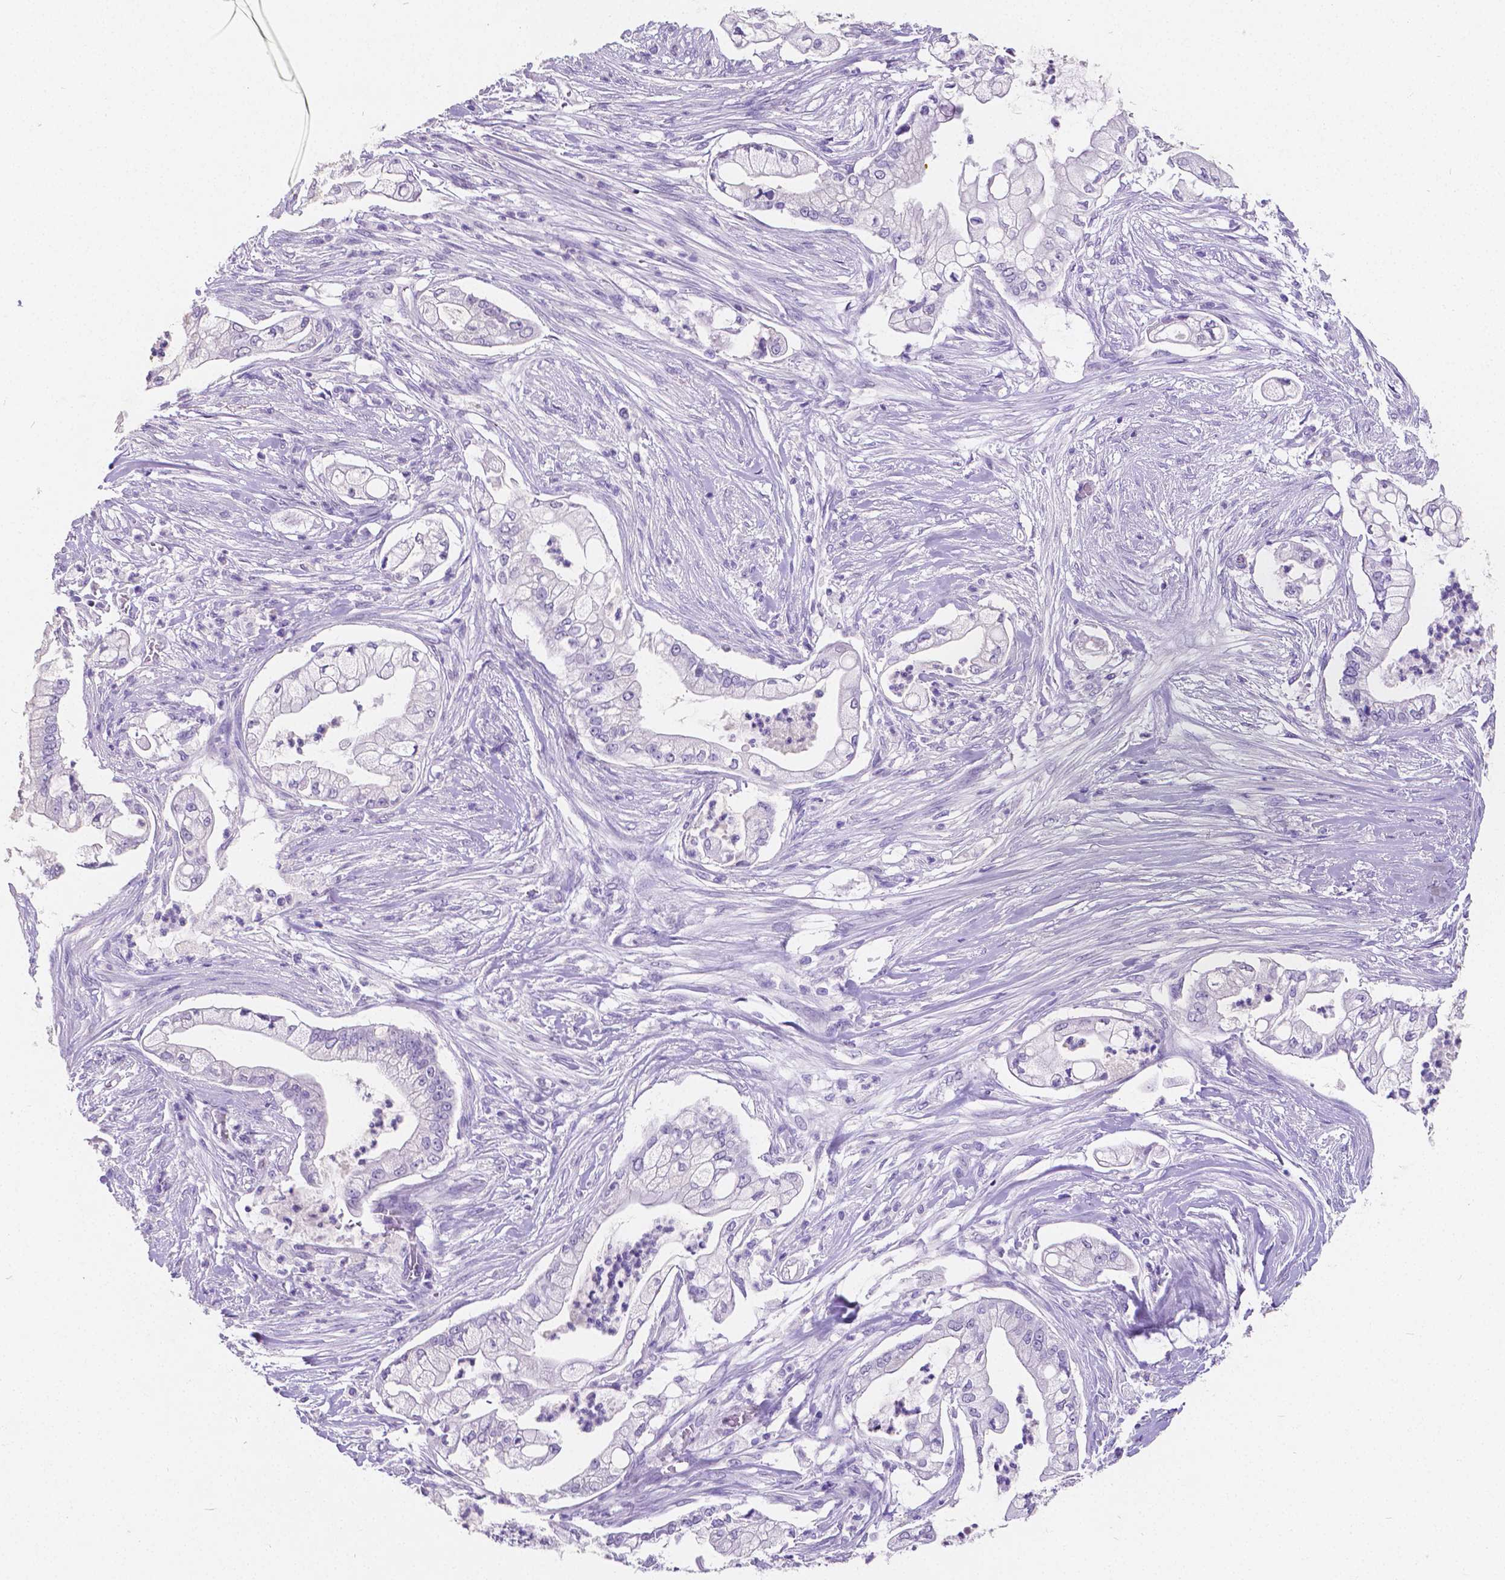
{"staining": {"intensity": "negative", "quantity": "none", "location": "none"}, "tissue": "pancreatic cancer", "cell_type": "Tumor cells", "image_type": "cancer", "snomed": [{"axis": "morphology", "description": "Adenocarcinoma, NOS"}, {"axis": "topography", "description": "Pancreas"}], "caption": "Immunohistochemistry (IHC) of adenocarcinoma (pancreatic) reveals no expression in tumor cells.", "gene": "SATB2", "patient": {"sex": "female", "age": 69}}